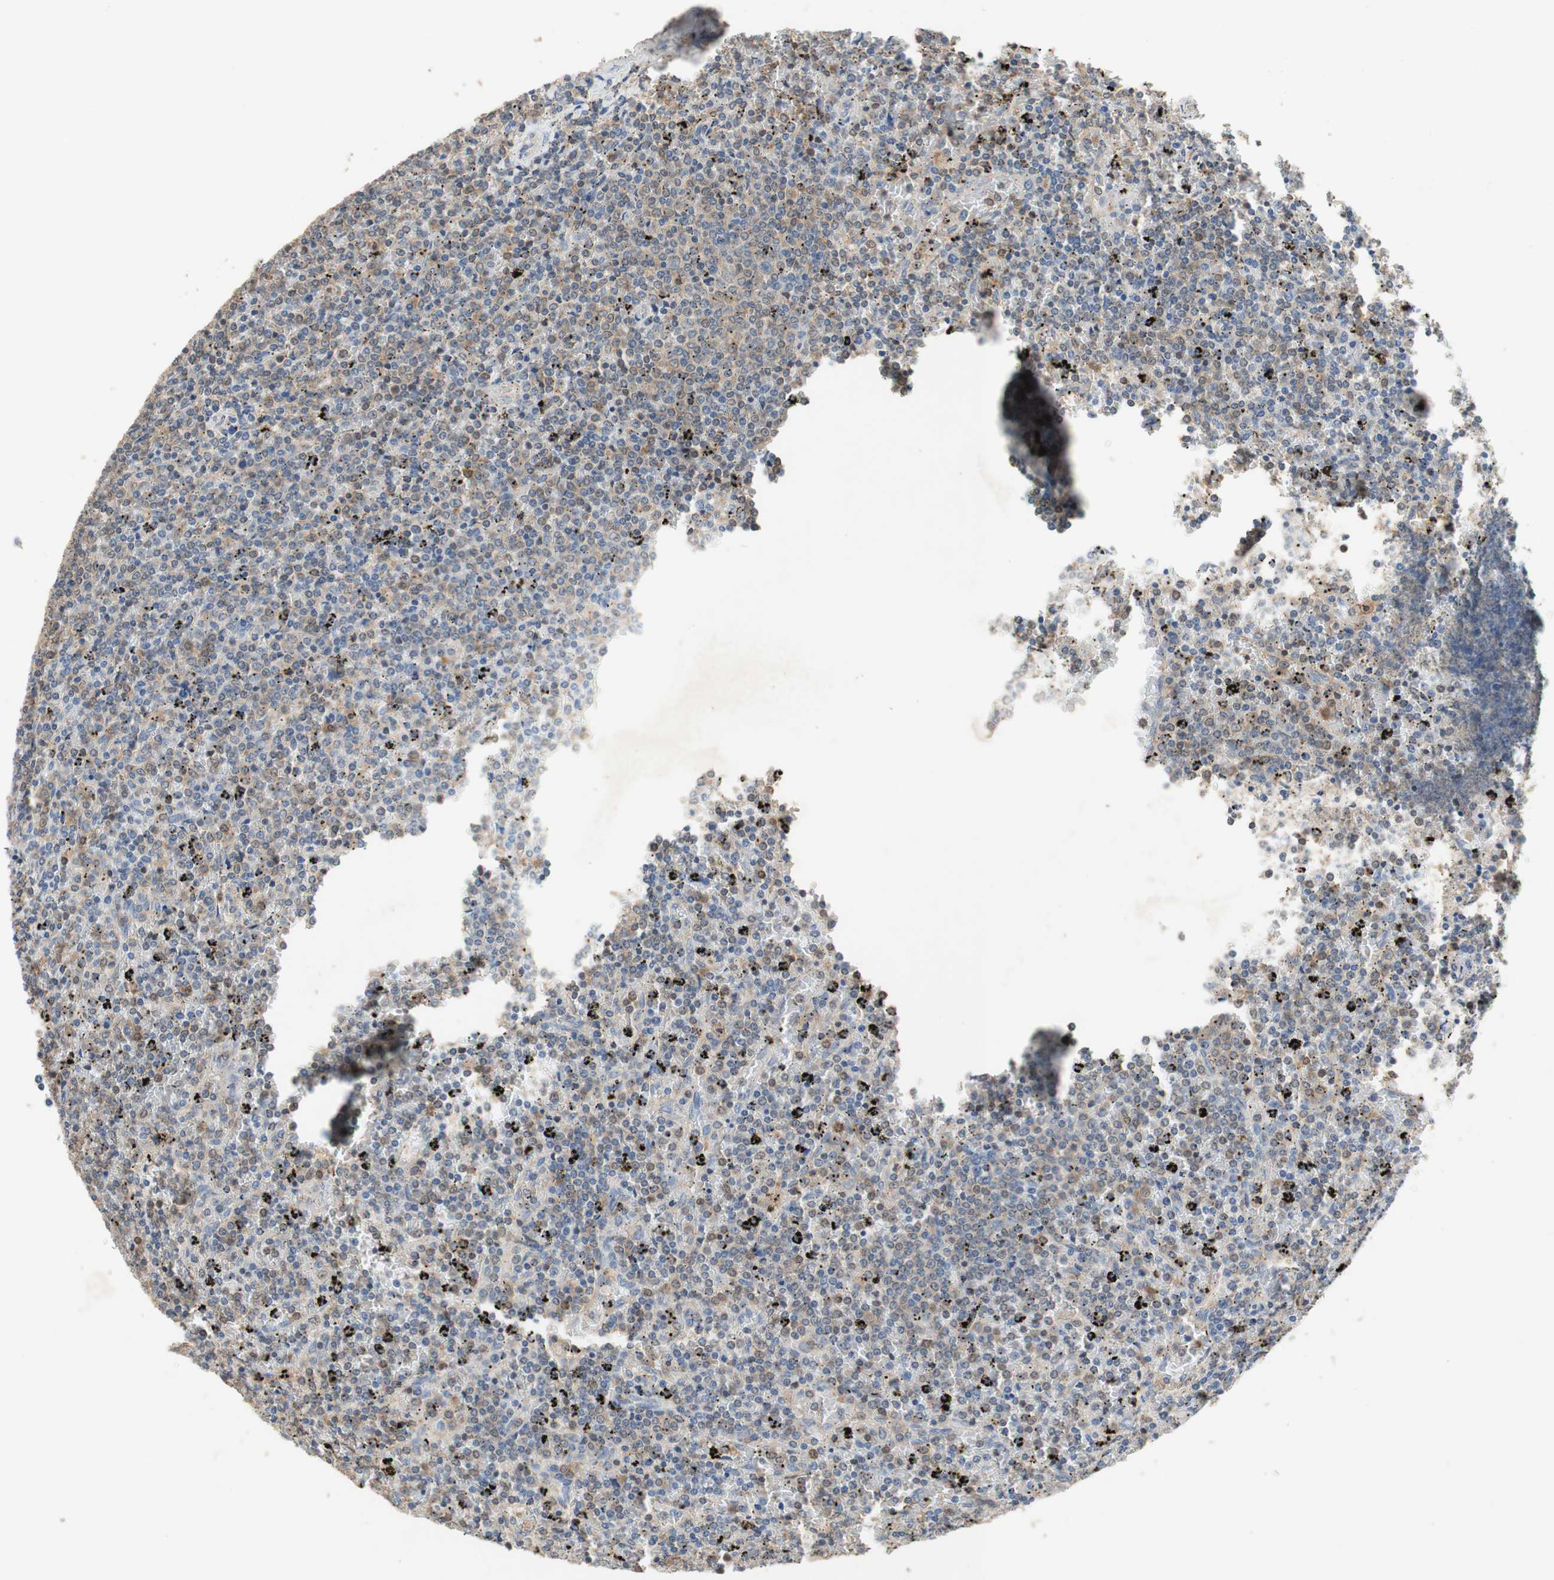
{"staining": {"intensity": "weak", "quantity": "25%-75%", "location": "cytoplasmic/membranous"}, "tissue": "lymphoma", "cell_type": "Tumor cells", "image_type": "cancer", "snomed": [{"axis": "morphology", "description": "Malignant lymphoma, non-Hodgkin's type, Low grade"}, {"axis": "topography", "description": "Spleen"}], "caption": "This histopathology image demonstrates immunohistochemistry staining of human lymphoma, with low weak cytoplasmic/membranous positivity in approximately 25%-75% of tumor cells.", "gene": "ADAP1", "patient": {"sex": "female", "age": 77}}